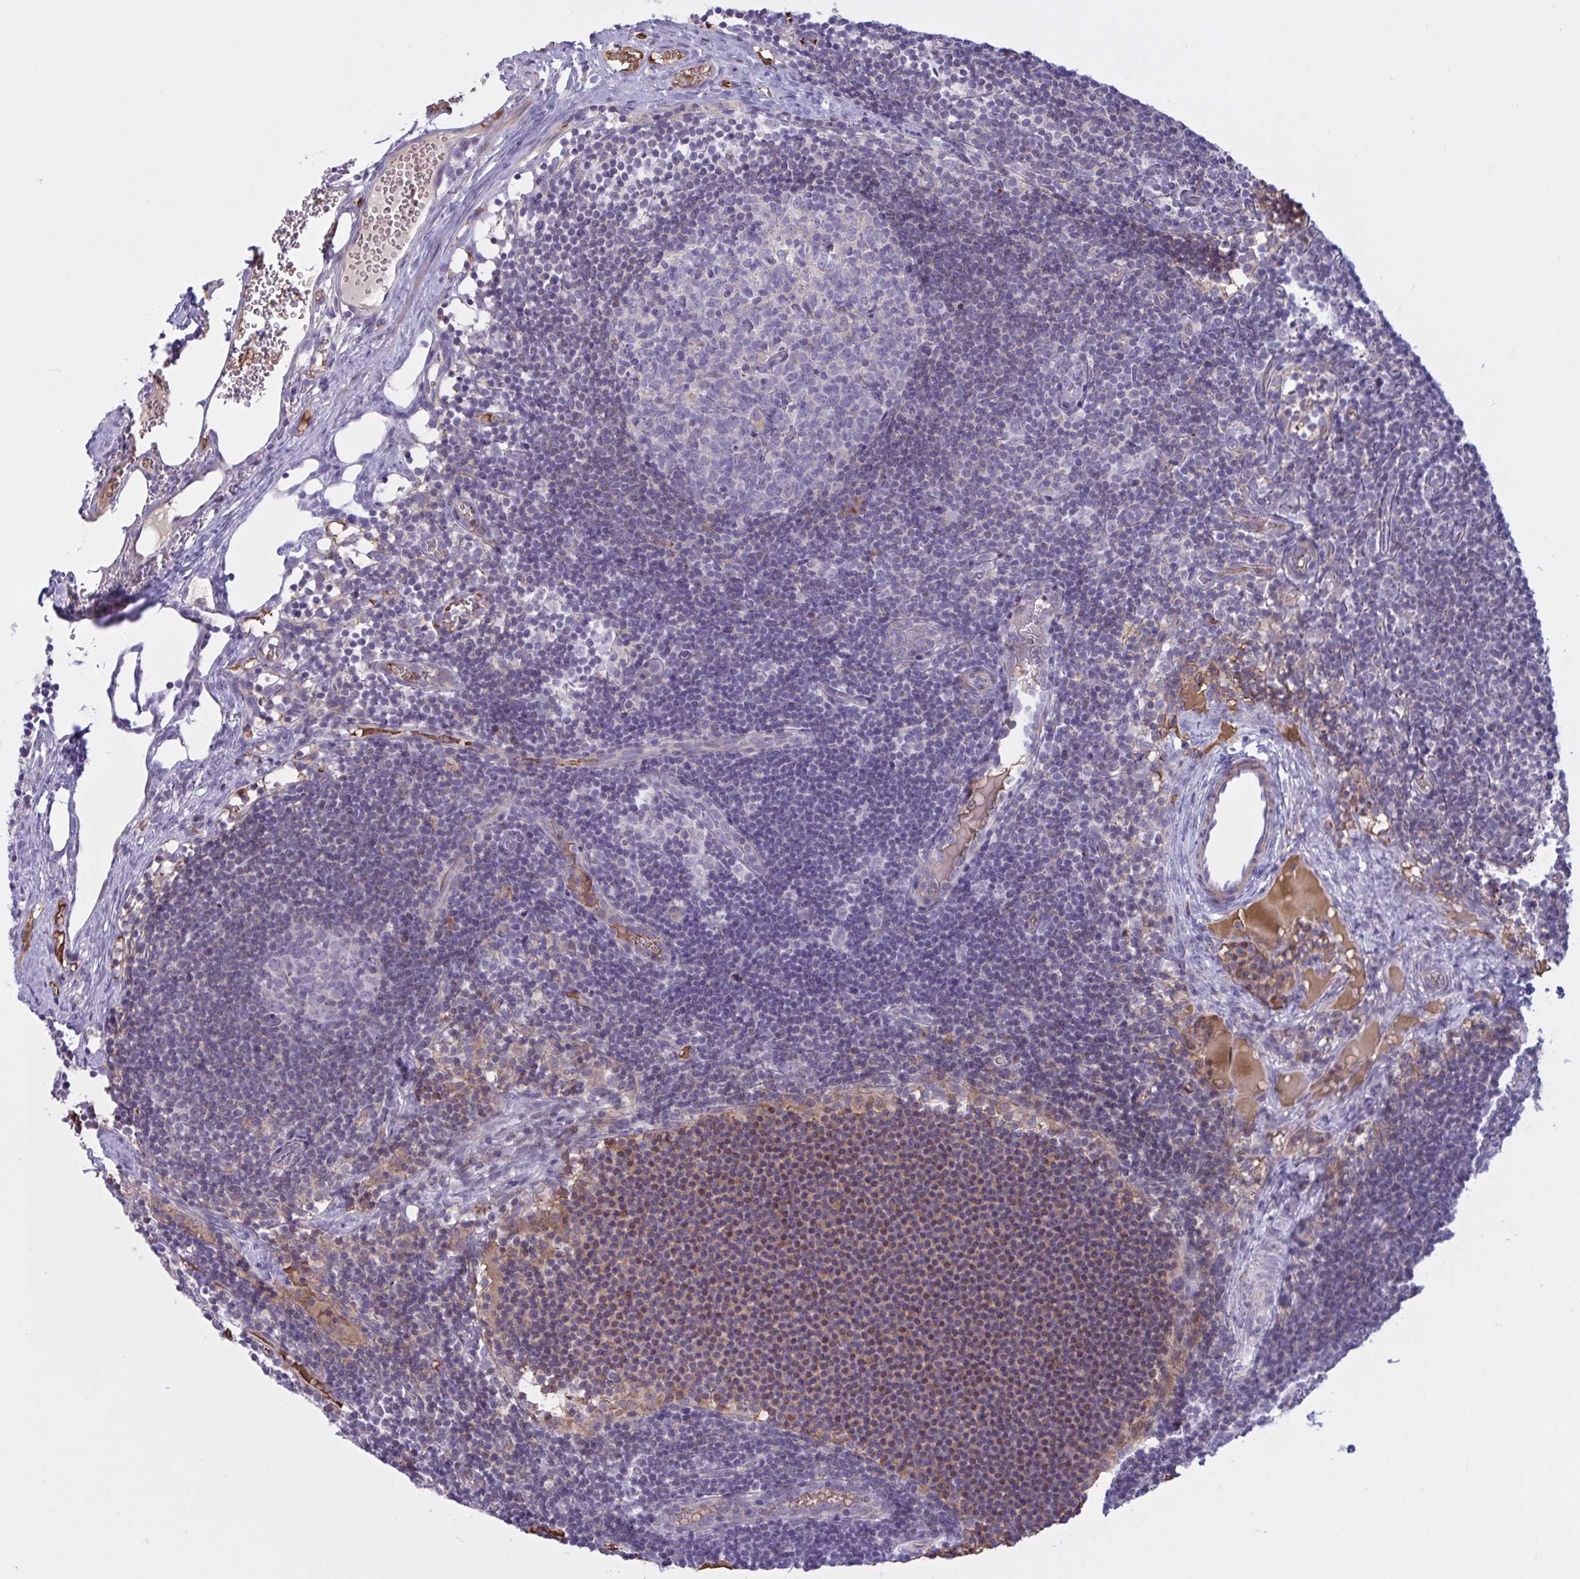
{"staining": {"intensity": "negative", "quantity": "none", "location": "none"}, "tissue": "lymph node", "cell_type": "Germinal center cells", "image_type": "normal", "snomed": [{"axis": "morphology", "description": "Normal tissue, NOS"}, {"axis": "topography", "description": "Lymph node"}], "caption": "Immunohistochemistry (IHC) of unremarkable human lymph node reveals no positivity in germinal center cells. The staining was performed using DAB to visualize the protein expression in brown, while the nuclei were stained in blue with hematoxylin (Magnification: 20x).", "gene": "VWC2", "patient": {"sex": "female", "age": 31}}